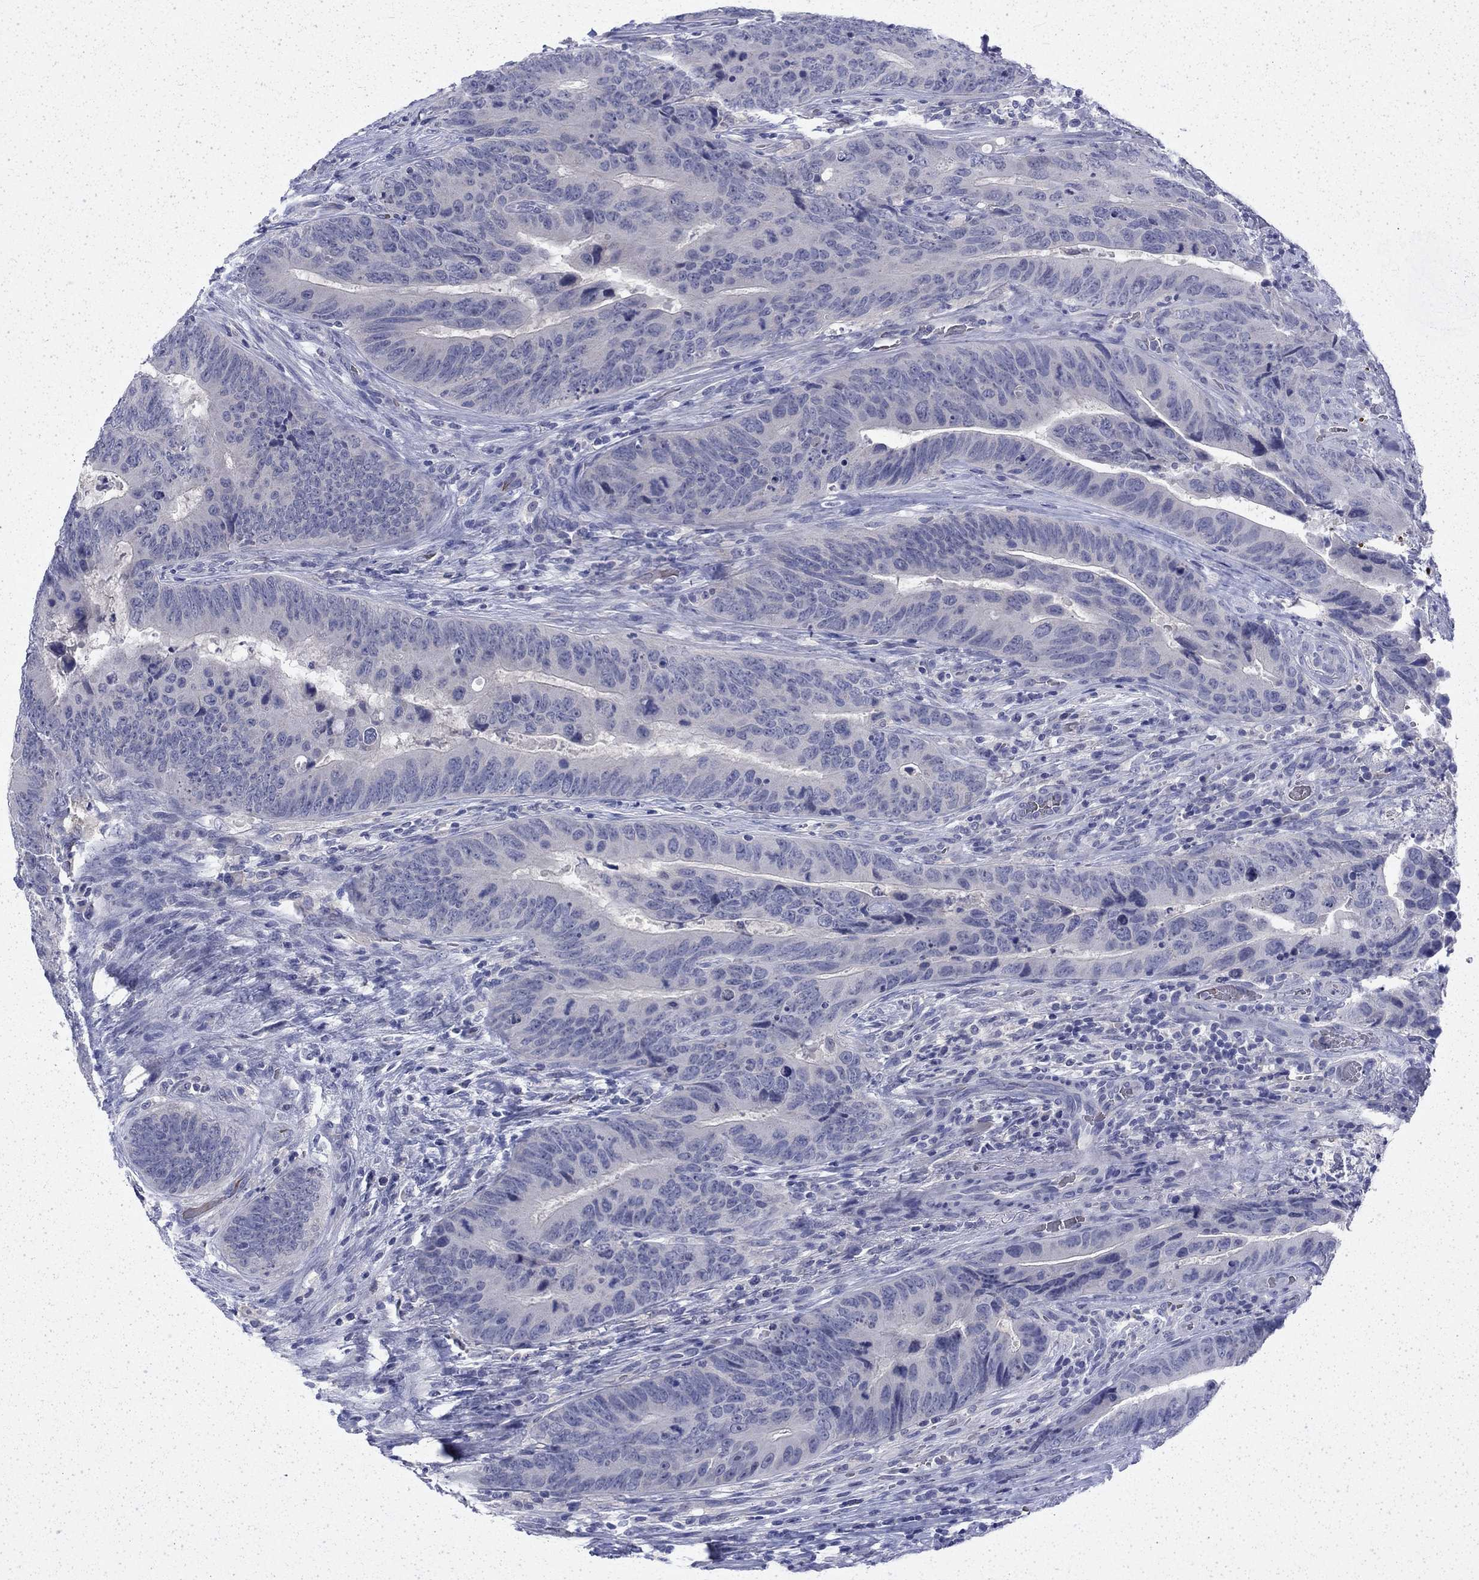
{"staining": {"intensity": "negative", "quantity": "none", "location": "none"}, "tissue": "colorectal cancer", "cell_type": "Tumor cells", "image_type": "cancer", "snomed": [{"axis": "morphology", "description": "Adenocarcinoma, NOS"}, {"axis": "topography", "description": "Colon"}], "caption": "Human colorectal adenocarcinoma stained for a protein using IHC exhibits no expression in tumor cells.", "gene": "ENPP6", "patient": {"sex": "female", "age": 56}}